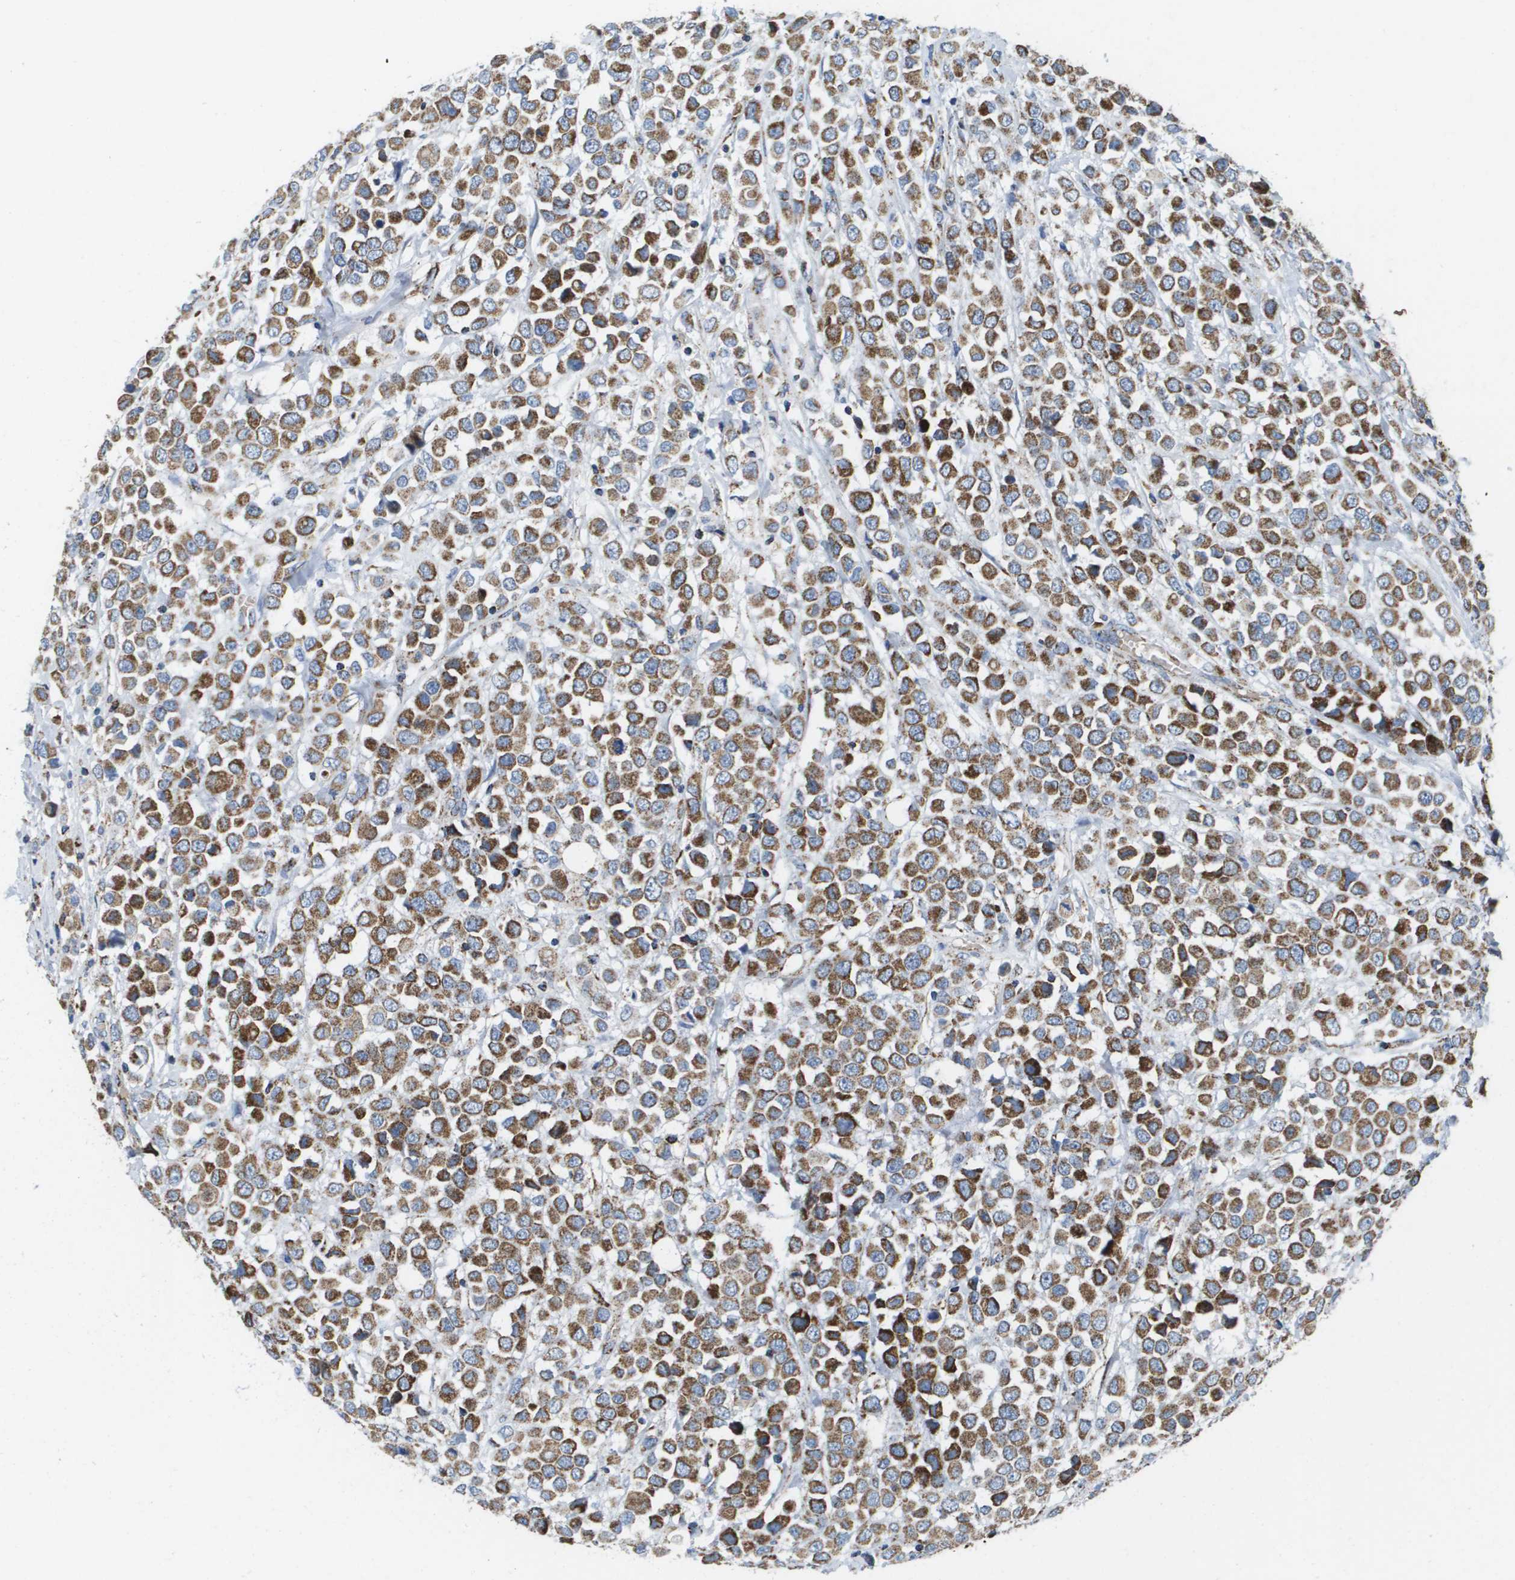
{"staining": {"intensity": "strong", "quantity": ">75%", "location": "cytoplasmic/membranous"}, "tissue": "breast cancer", "cell_type": "Tumor cells", "image_type": "cancer", "snomed": [{"axis": "morphology", "description": "Duct carcinoma"}, {"axis": "topography", "description": "Breast"}], "caption": "This photomicrograph reveals immunohistochemistry (IHC) staining of human breast cancer (intraductal carcinoma), with high strong cytoplasmic/membranous positivity in approximately >75% of tumor cells.", "gene": "ATP5F1B", "patient": {"sex": "female", "age": 61}}